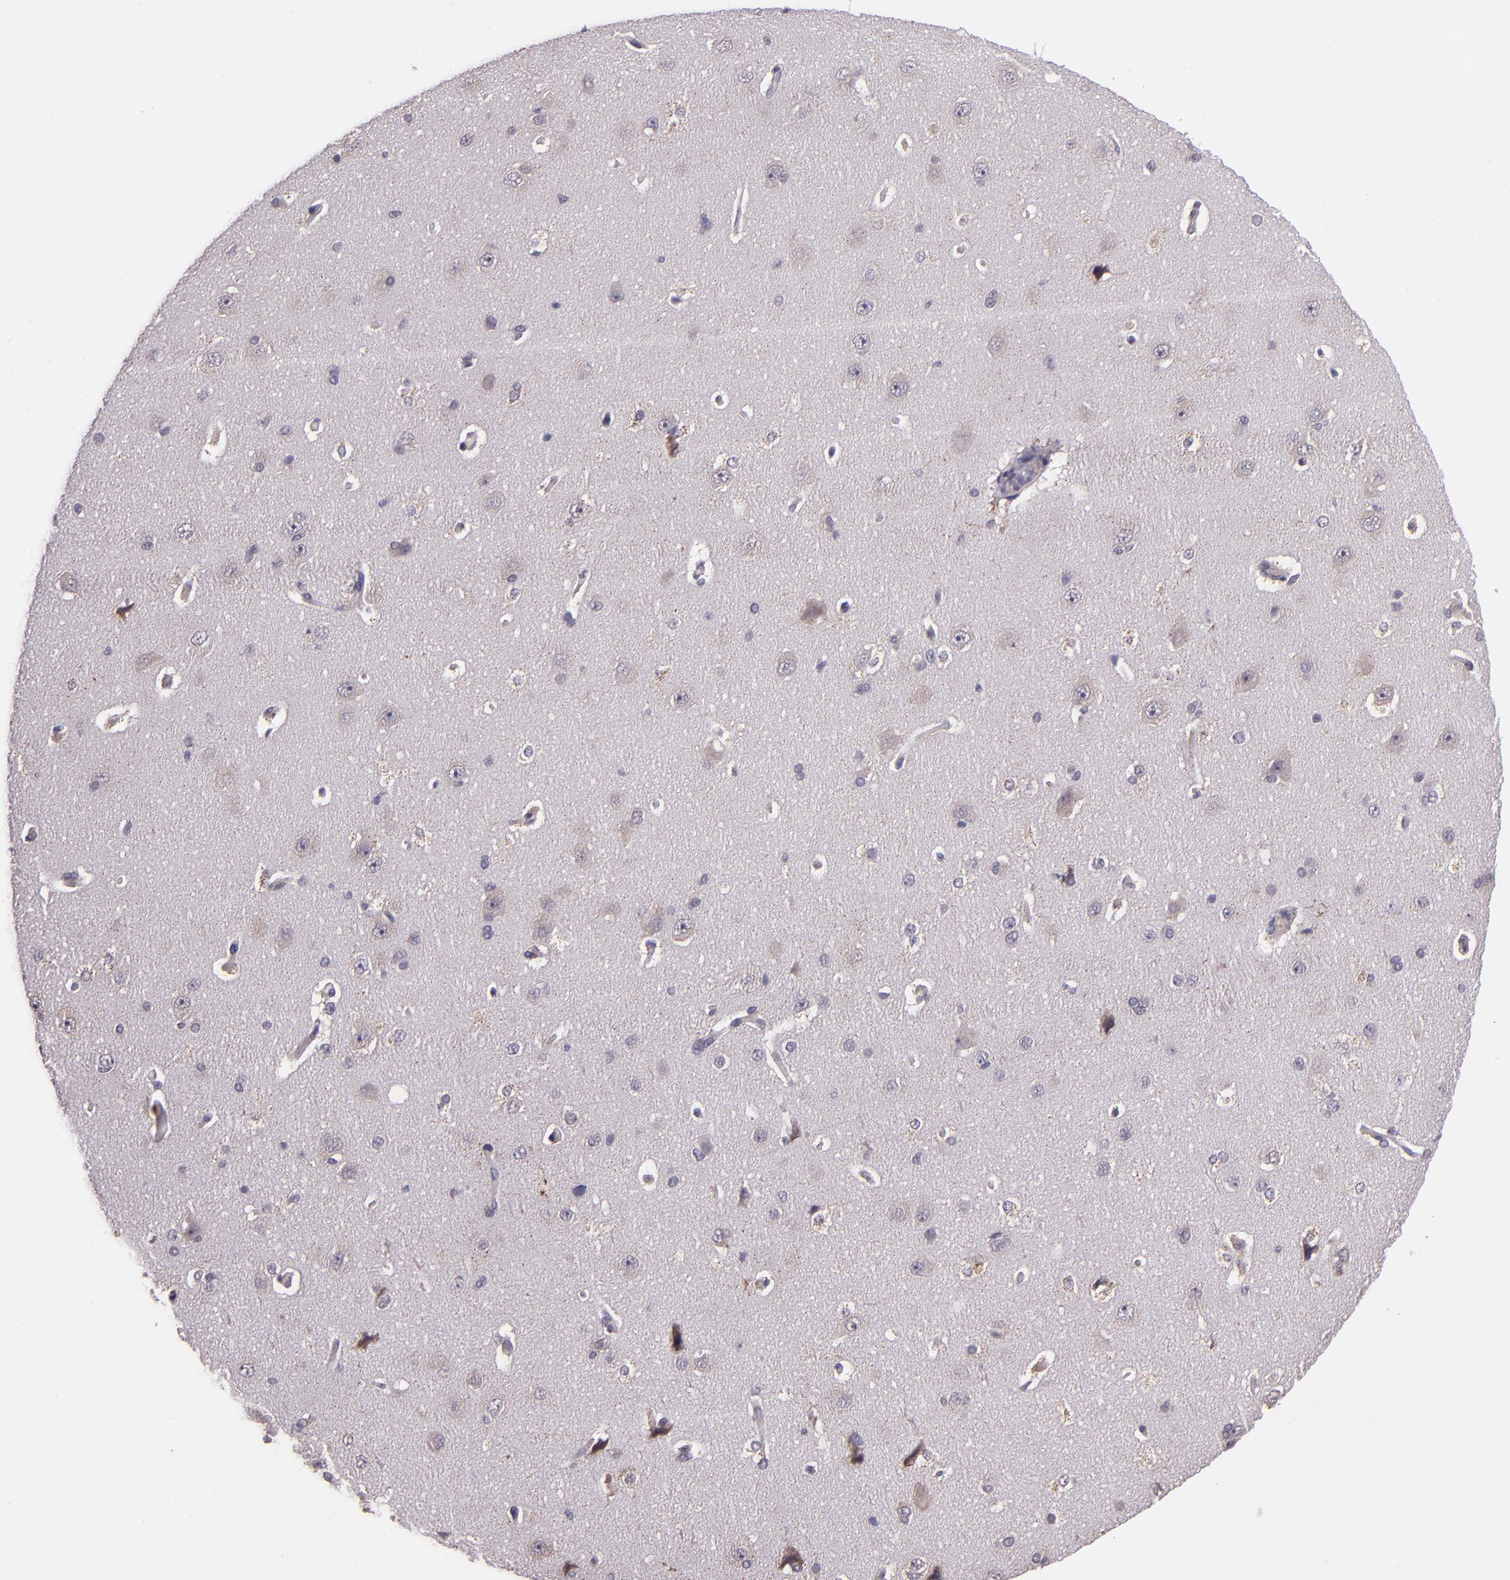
{"staining": {"intensity": "weak", "quantity": "25%-75%", "location": "cytoplasmic/membranous"}, "tissue": "cerebral cortex", "cell_type": "Endothelial cells", "image_type": "normal", "snomed": [{"axis": "morphology", "description": "Normal tissue, NOS"}, {"axis": "topography", "description": "Cerebral cortex"}], "caption": "Immunohistochemical staining of unremarkable cerebral cortex reveals low levels of weak cytoplasmic/membranous staining in about 25%-75% of endothelial cells.", "gene": "TAF7L", "patient": {"sex": "female", "age": 45}}